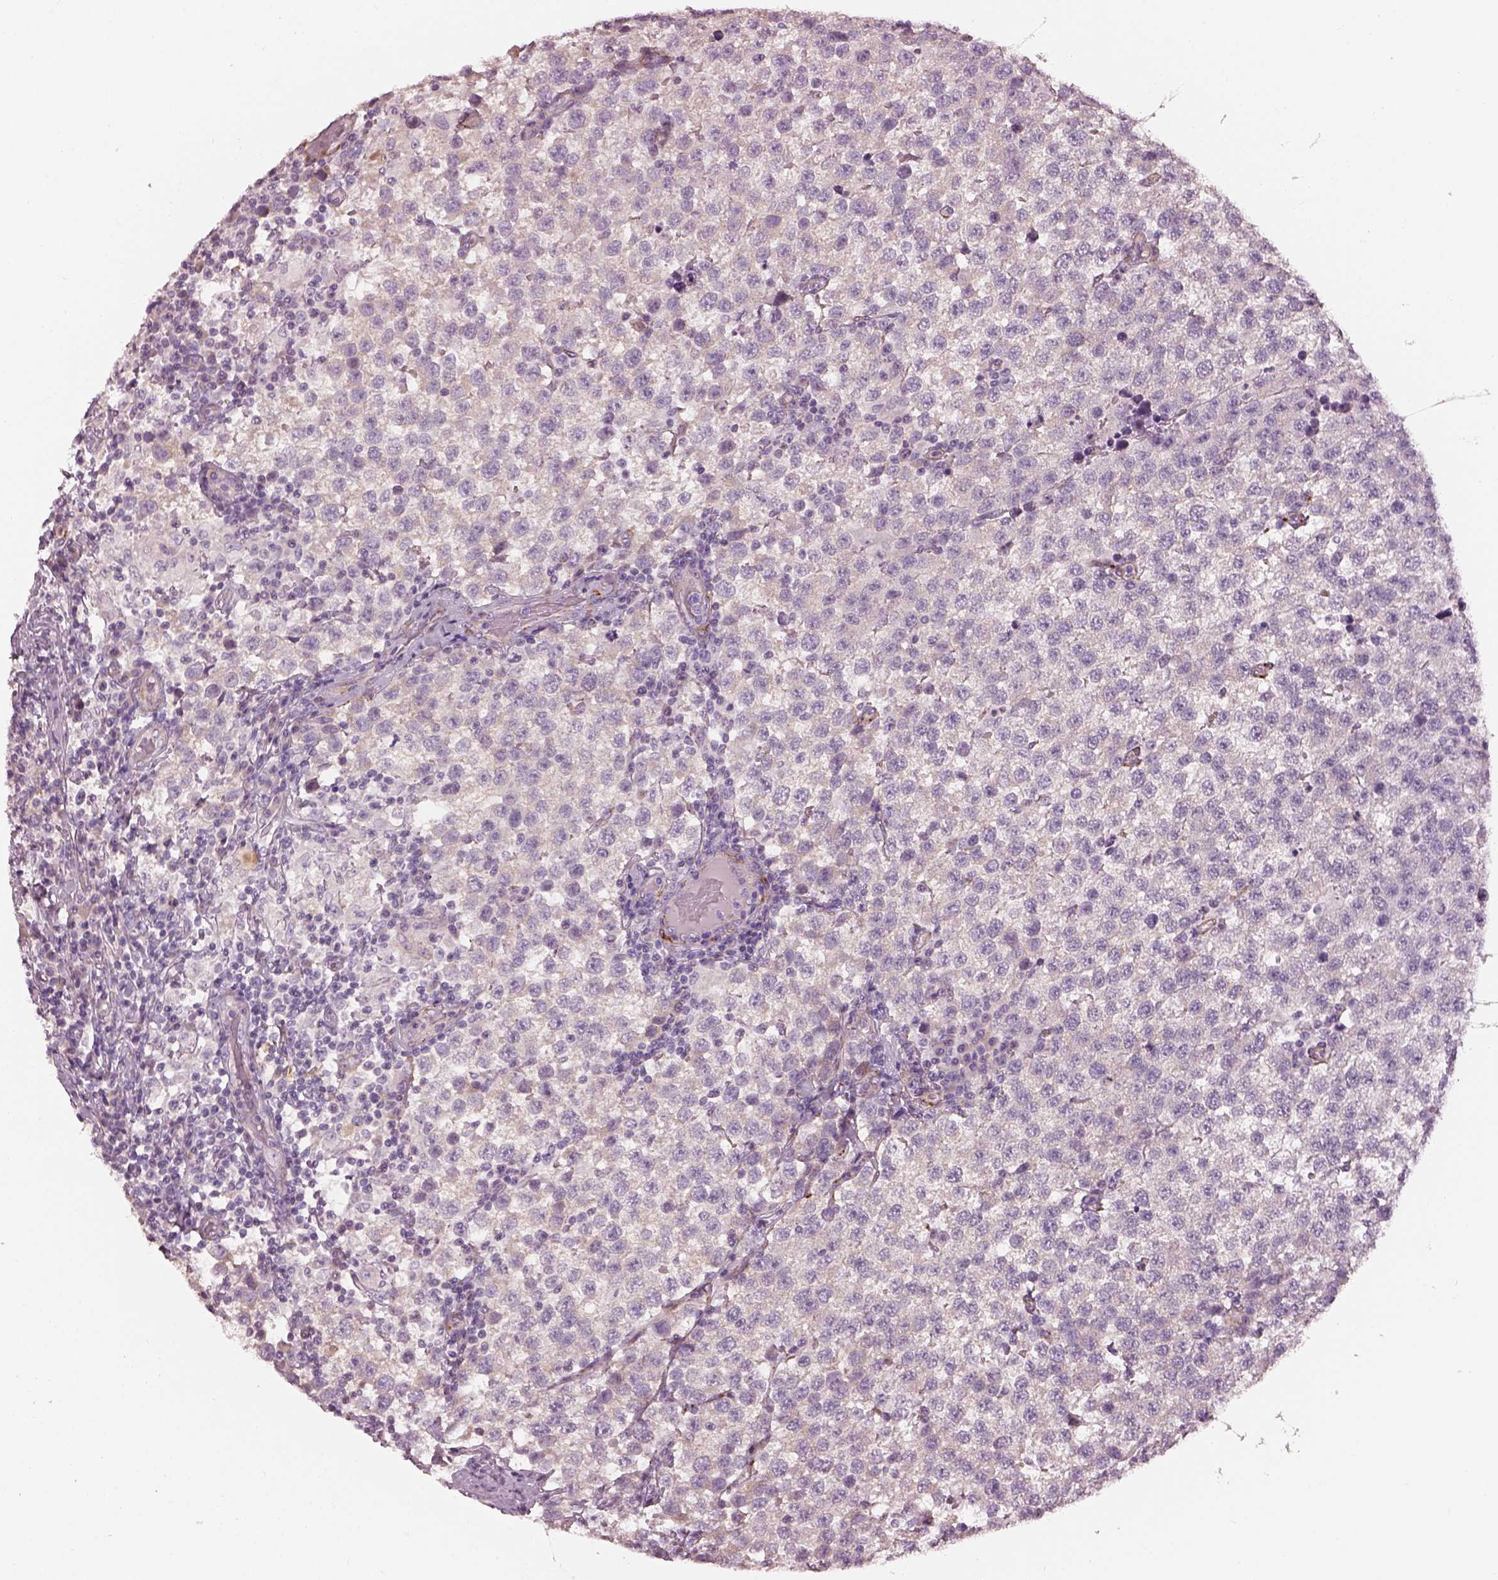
{"staining": {"intensity": "negative", "quantity": "none", "location": "none"}, "tissue": "testis cancer", "cell_type": "Tumor cells", "image_type": "cancer", "snomed": [{"axis": "morphology", "description": "Seminoma, NOS"}, {"axis": "topography", "description": "Testis"}], "caption": "An immunohistochemistry histopathology image of testis cancer (seminoma) is shown. There is no staining in tumor cells of testis cancer (seminoma).", "gene": "PRKCZ", "patient": {"sex": "male", "age": 34}}